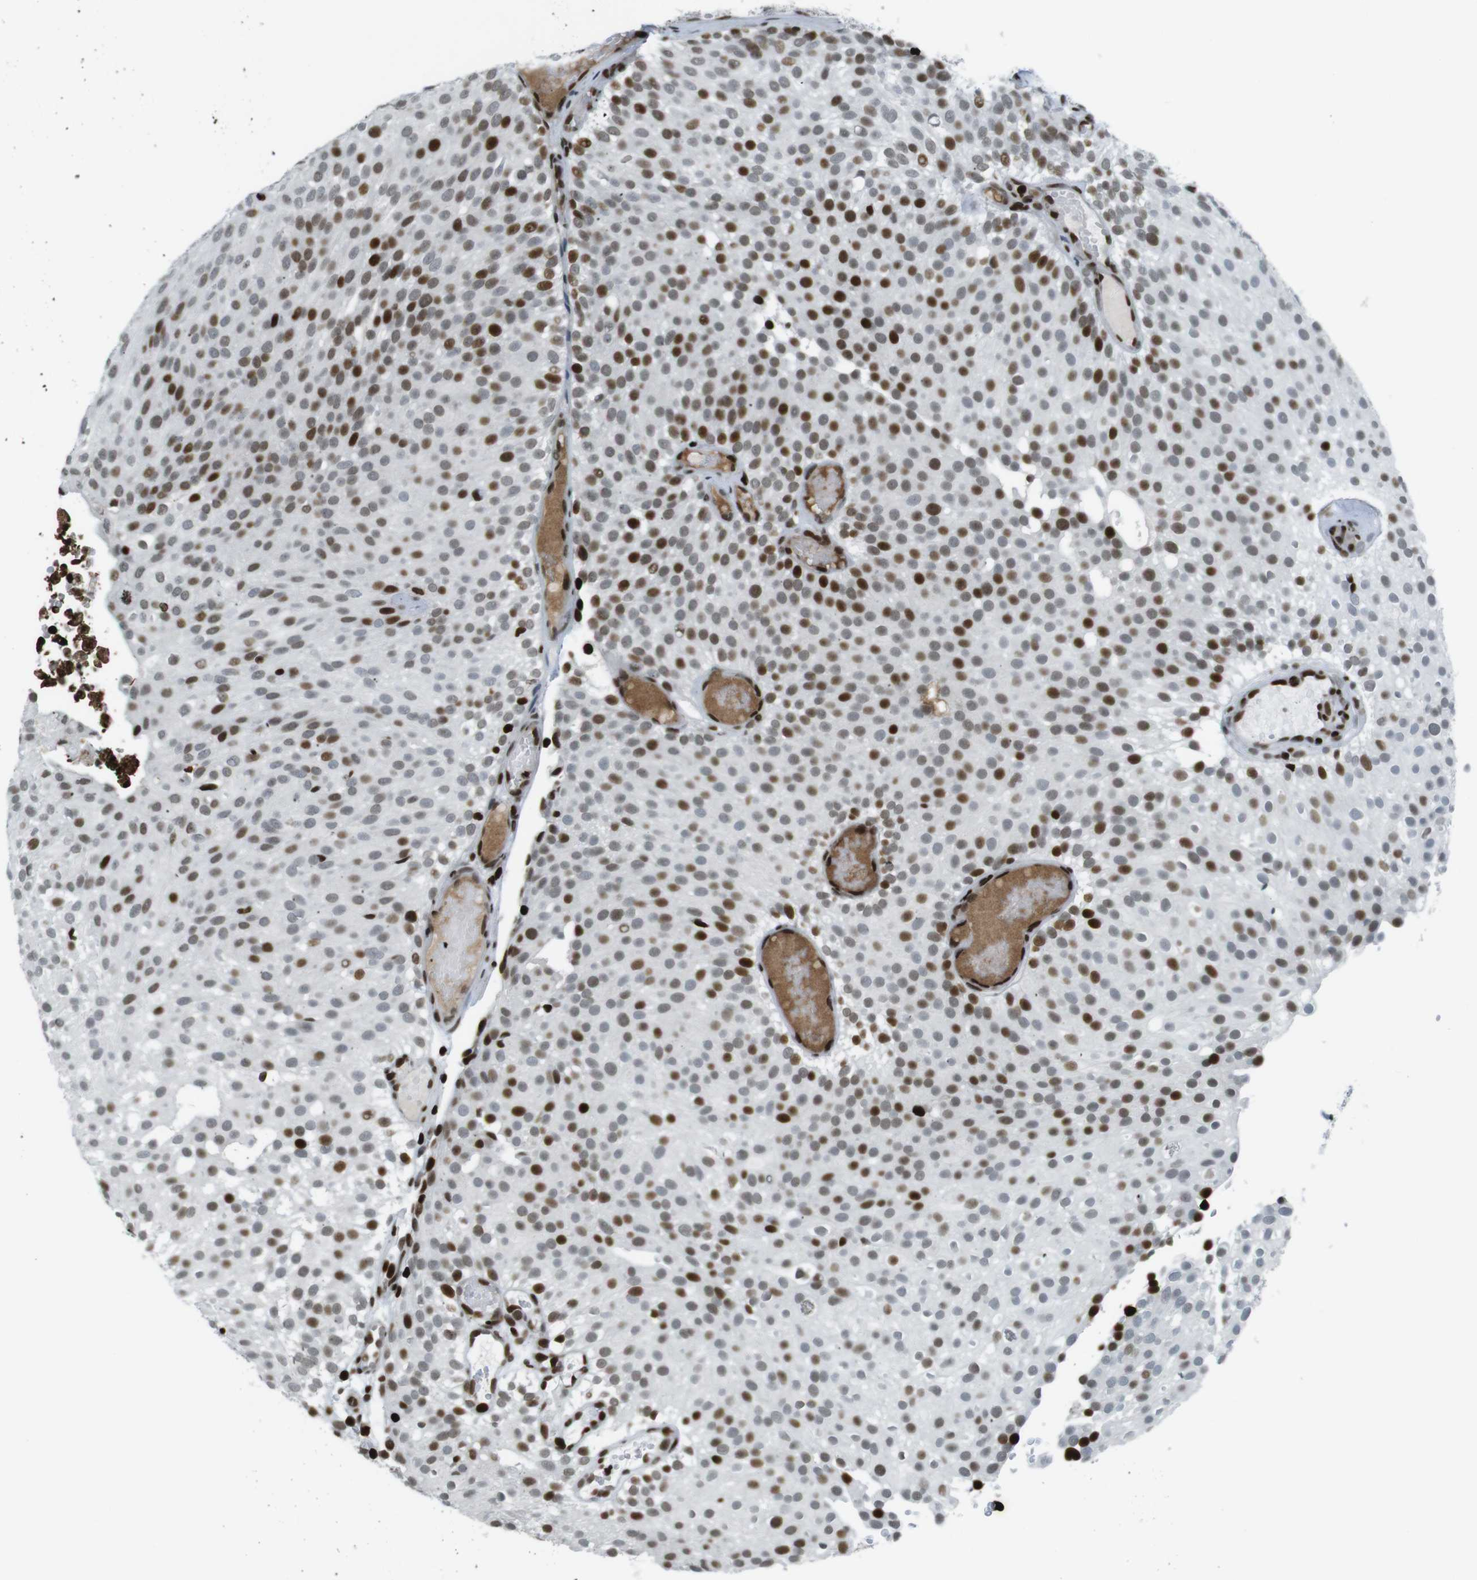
{"staining": {"intensity": "strong", "quantity": "25%-75%", "location": "nuclear"}, "tissue": "urothelial cancer", "cell_type": "Tumor cells", "image_type": "cancer", "snomed": [{"axis": "morphology", "description": "Urothelial carcinoma, Low grade"}, {"axis": "topography", "description": "Urinary bladder"}], "caption": "This histopathology image demonstrates immunohistochemistry staining of low-grade urothelial carcinoma, with high strong nuclear staining in approximately 25%-75% of tumor cells.", "gene": "H2AC8", "patient": {"sex": "male", "age": 78}}